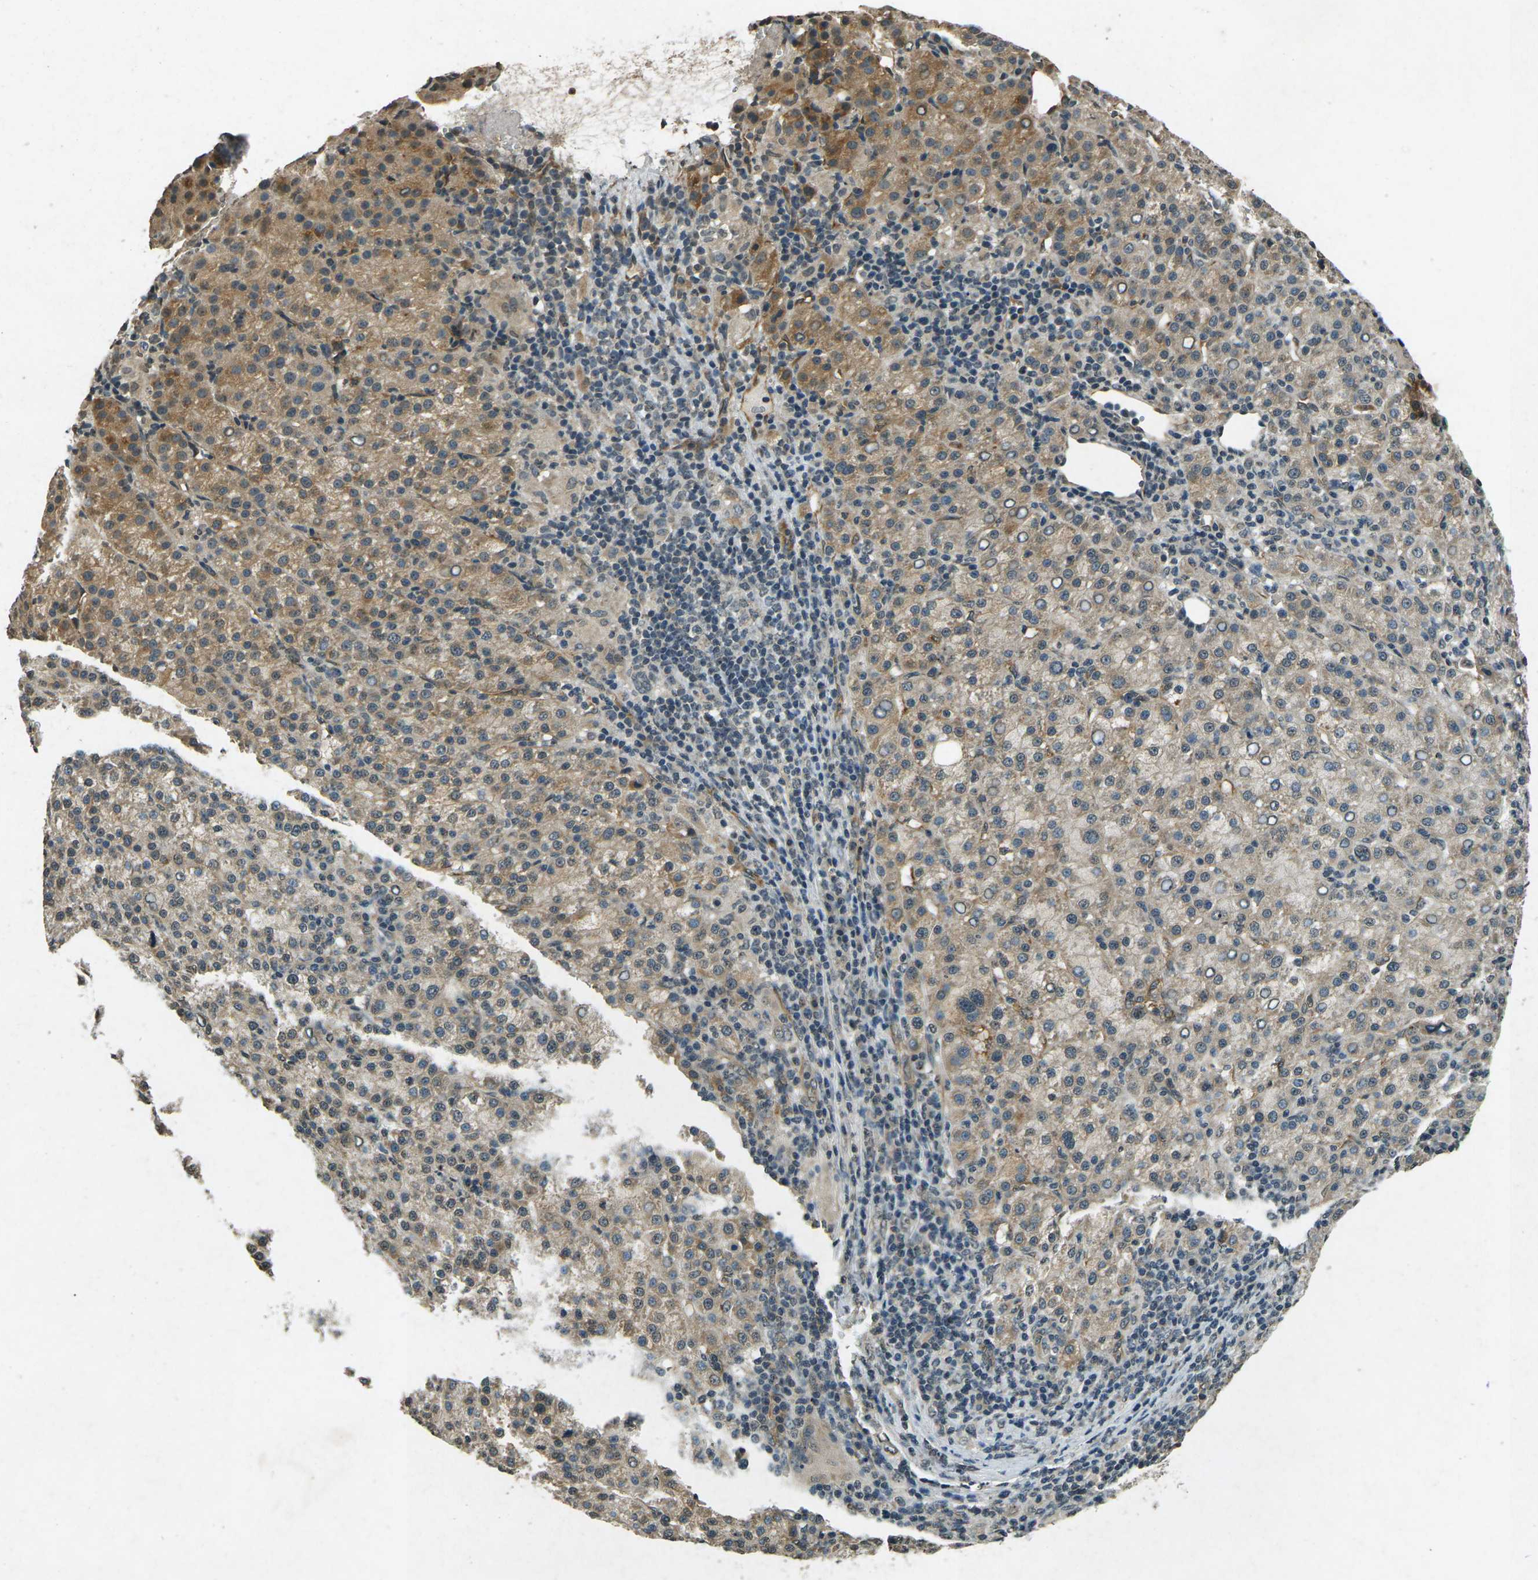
{"staining": {"intensity": "moderate", "quantity": ">75%", "location": "cytoplasmic/membranous"}, "tissue": "liver cancer", "cell_type": "Tumor cells", "image_type": "cancer", "snomed": [{"axis": "morphology", "description": "Carcinoma, Hepatocellular, NOS"}, {"axis": "topography", "description": "Liver"}], "caption": "A brown stain shows moderate cytoplasmic/membranous staining of a protein in hepatocellular carcinoma (liver) tumor cells. (Brightfield microscopy of DAB IHC at high magnification).", "gene": "PDE2A", "patient": {"sex": "female", "age": 58}}